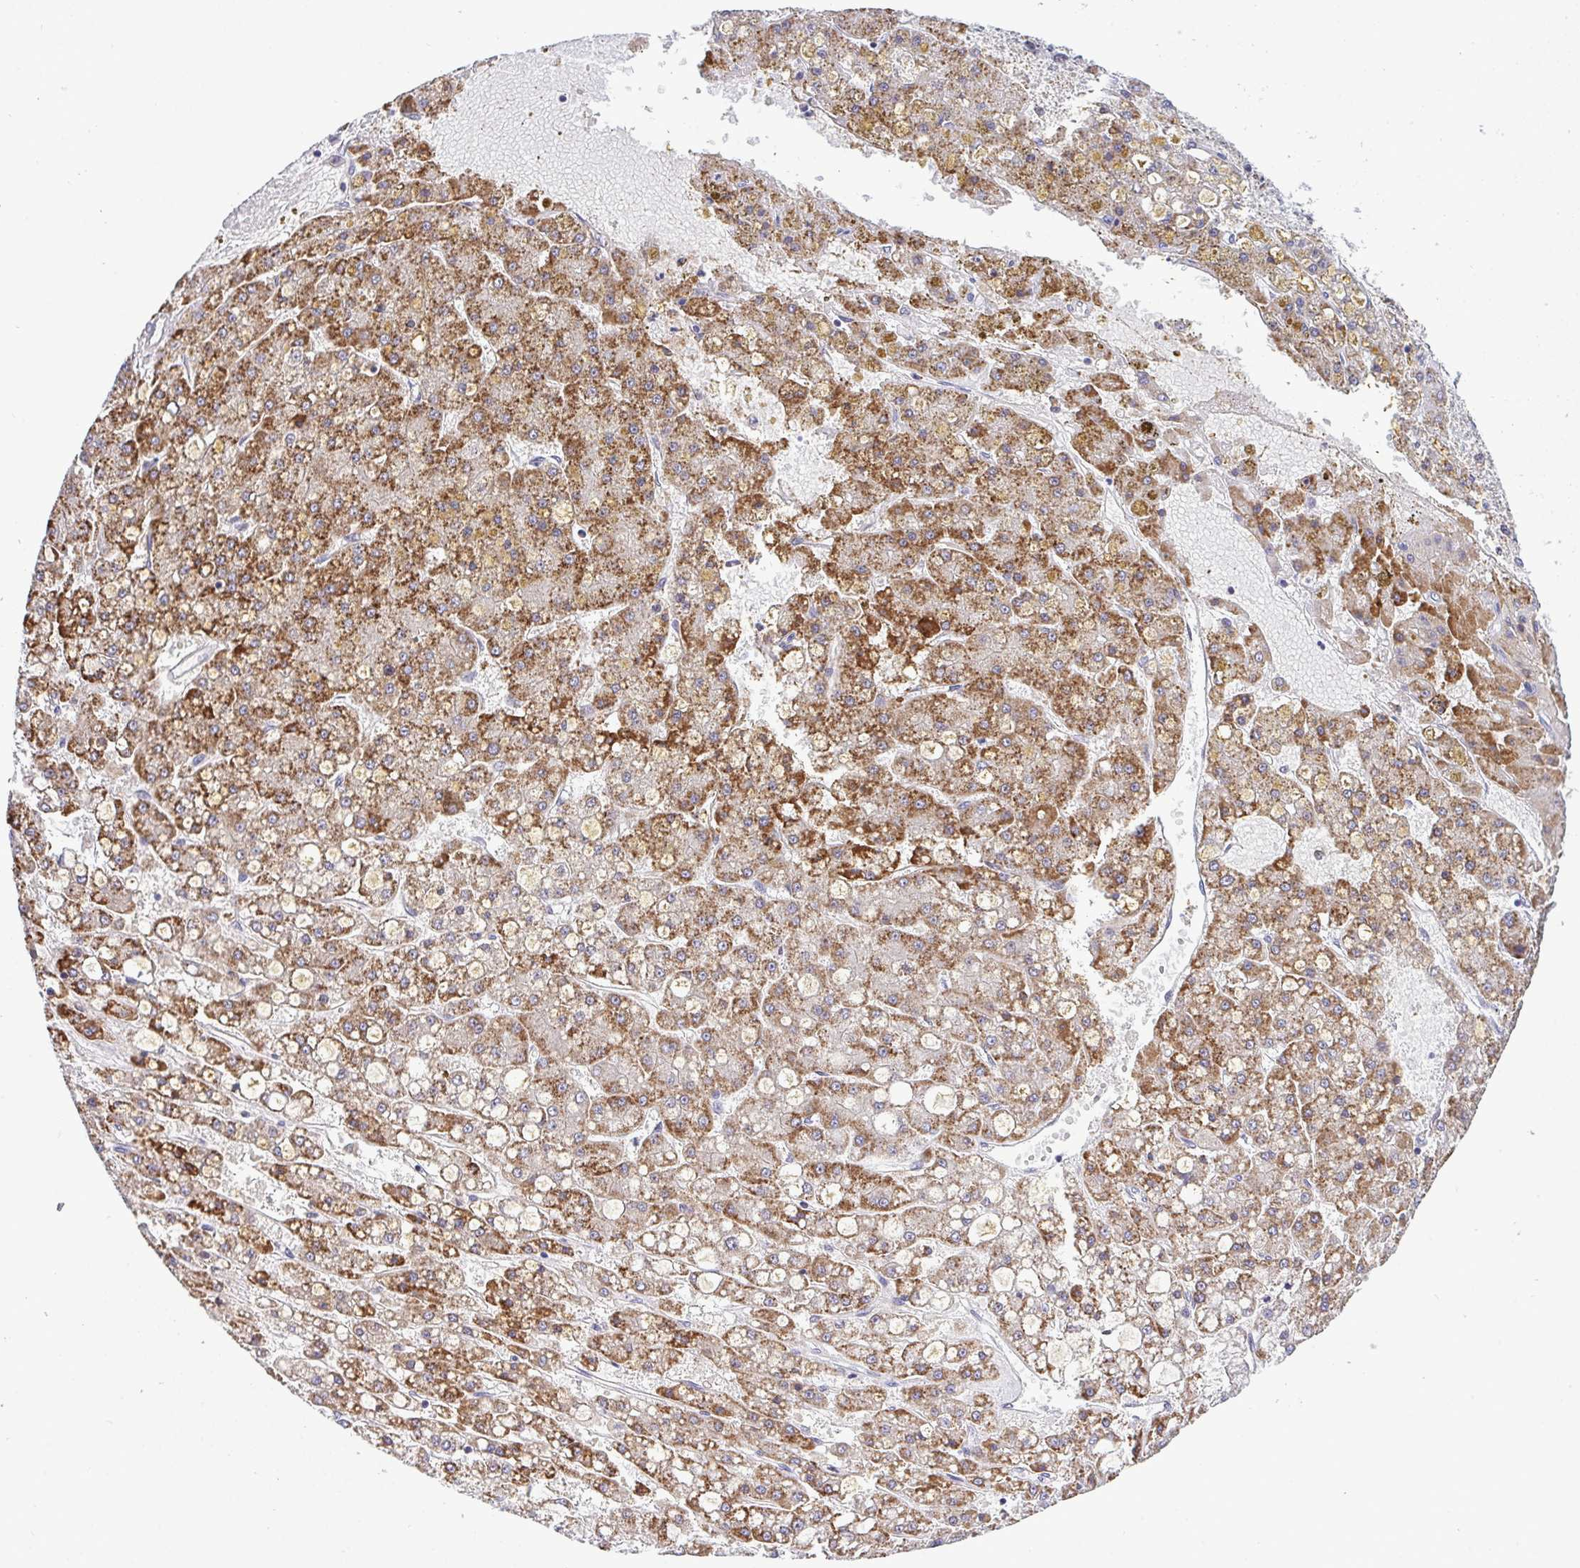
{"staining": {"intensity": "moderate", "quantity": ">75%", "location": "cytoplasmic/membranous"}, "tissue": "liver cancer", "cell_type": "Tumor cells", "image_type": "cancer", "snomed": [{"axis": "morphology", "description": "Carcinoma, Hepatocellular, NOS"}, {"axis": "topography", "description": "Liver"}], "caption": "Protein expression analysis of liver hepatocellular carcinoma shows moderate cytoplasmic/membranous positivity in about >75% of tumor cells.", "gene": "RFC4", "patient": {"sex": "male", "age": 67}}